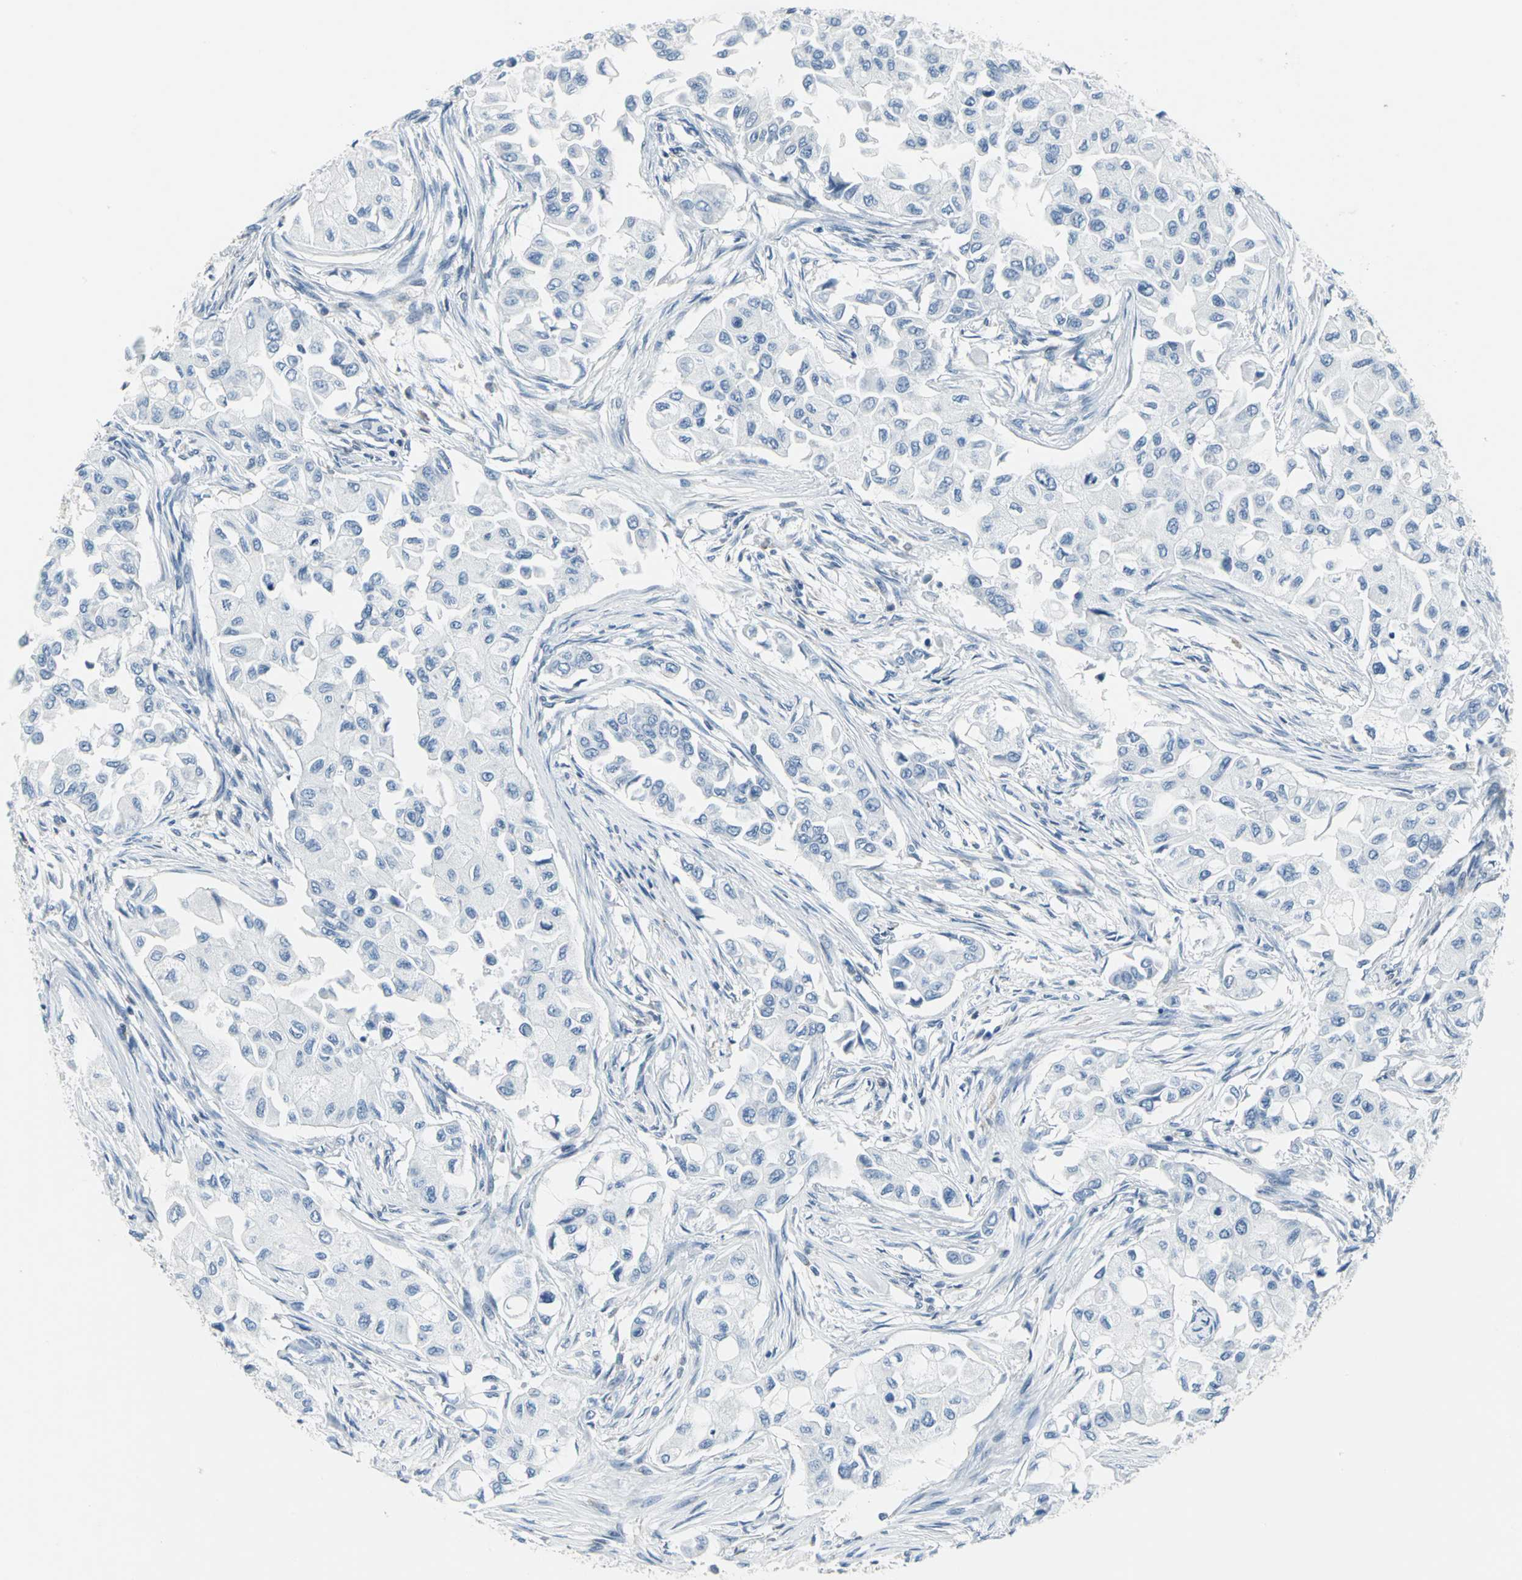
{"staining": {"intensity": "negative", "quantity": "none", "location": "none"}, "tissue": "breast cancer", "cell_type": "Tumor cells", "image_type": "cancer", "snomed": [{"axis": "morphology", "description": "Normal tissue, NOS"}, {"axis": "morphology", "description": "Duct carcinoma"}, {"axis": "topography", "description": "Breast"}], "caption": "High magnification brightfield microscopy of breast infiltrating ductal carcinoma stained with DAB (3,3'-diaminobenzidine) (brown) and counterstained with hematoxylin (blue): tumor cells show no significant positivity.", "gene": "IQGAP2", "patient": {"sex": "female", "age": 49}}